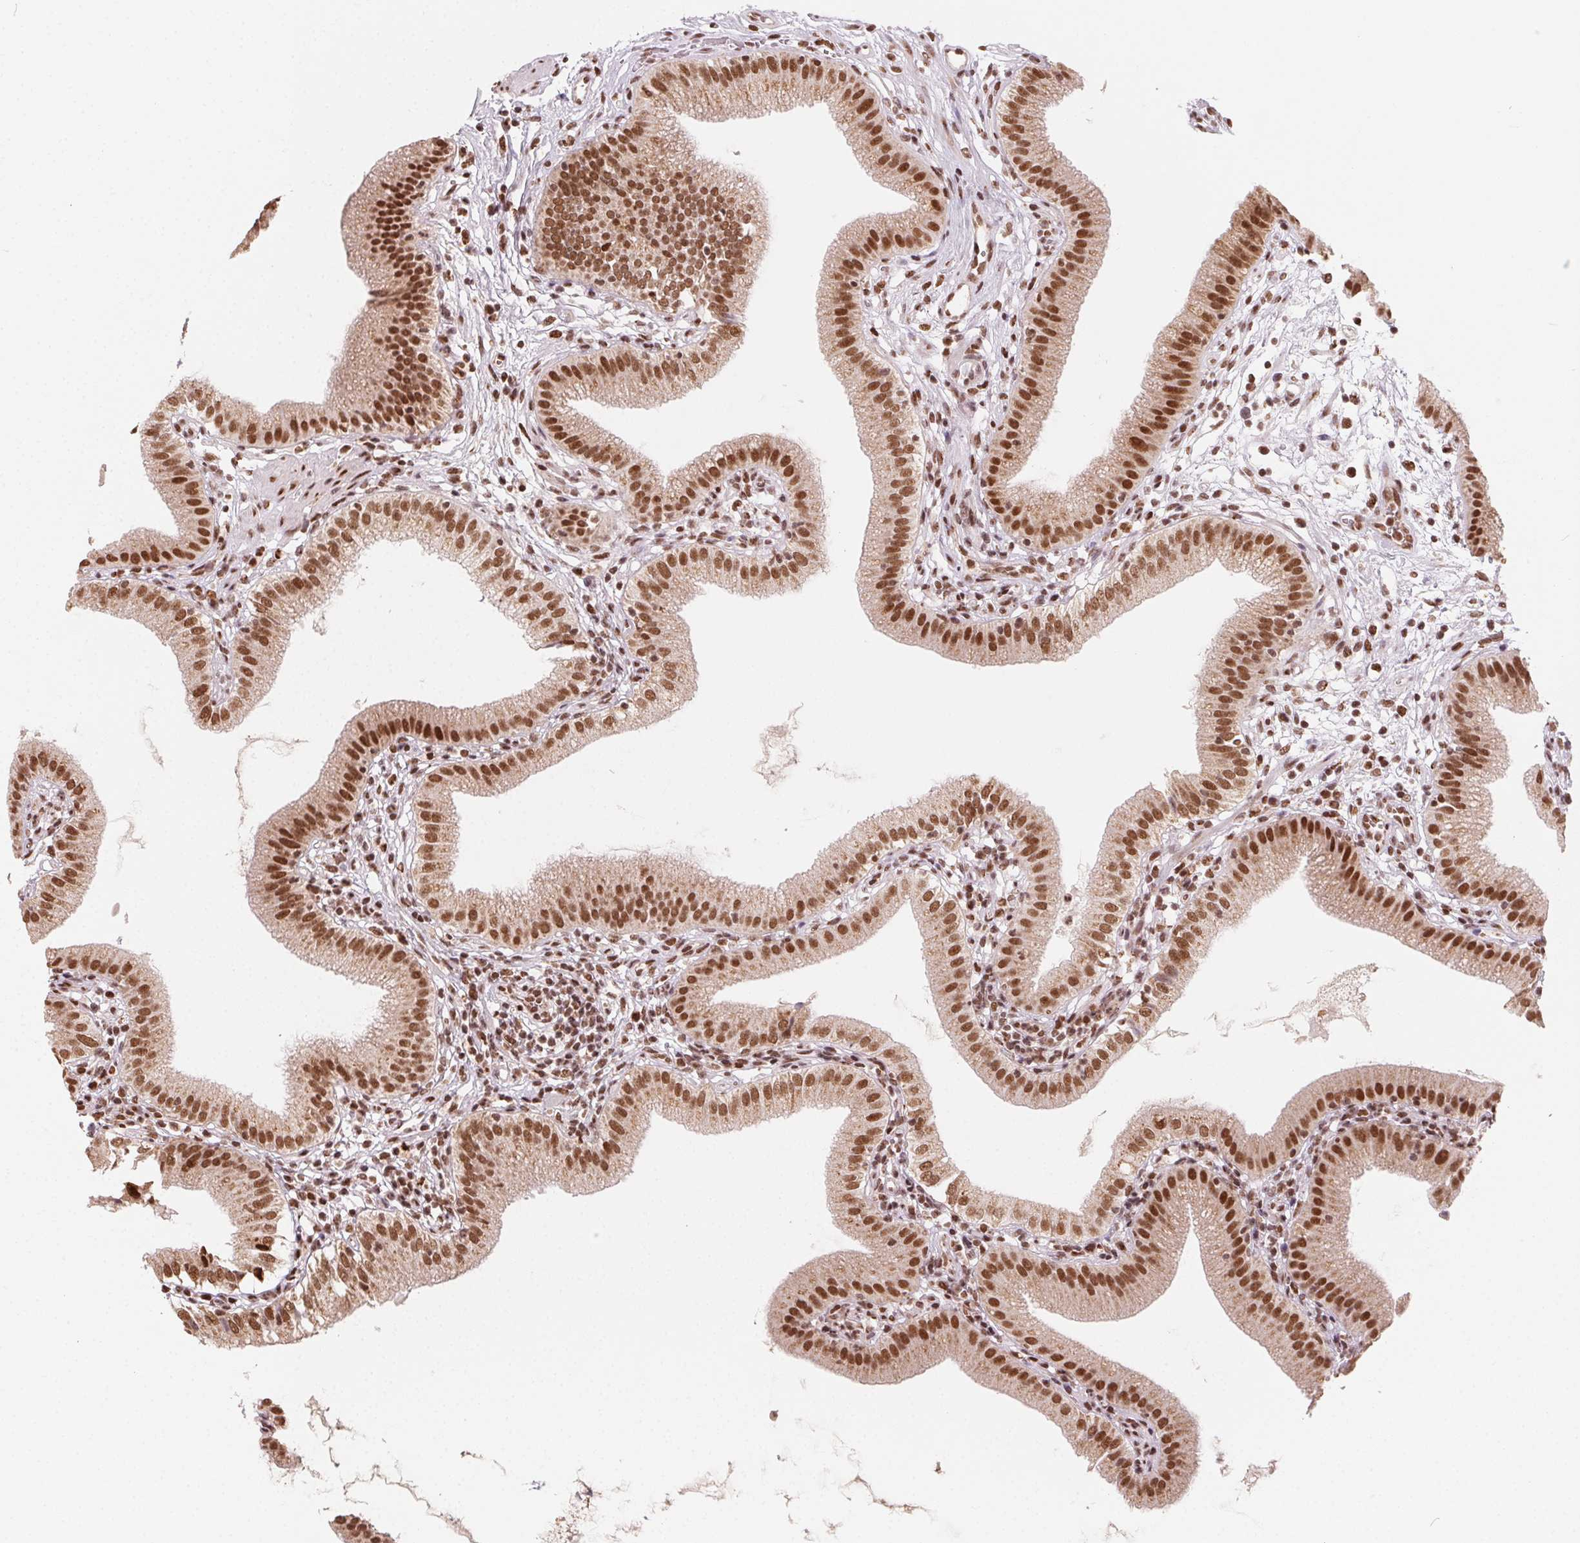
{"staining": {"intensity": "moderate", "quantity": ">75%", "location": "nuclear"}, "tissue": "gallbladder", "cell_type": "Glandular cells", "image_type": "normal", "snomed": [{"axis": "morphology", "description": "Normal tissue, NOS"}, {"axis": "topography", "description": "Gallbladder"}], "caption": "The photomicrograph displays staining of benign gallbladder, revealing moderate nuclear protein expression (brown color) within glandular cells. Nuclei are stained in blue.", "gene": "TOPORS", "patient": {"sex": "female", "age": 65}}